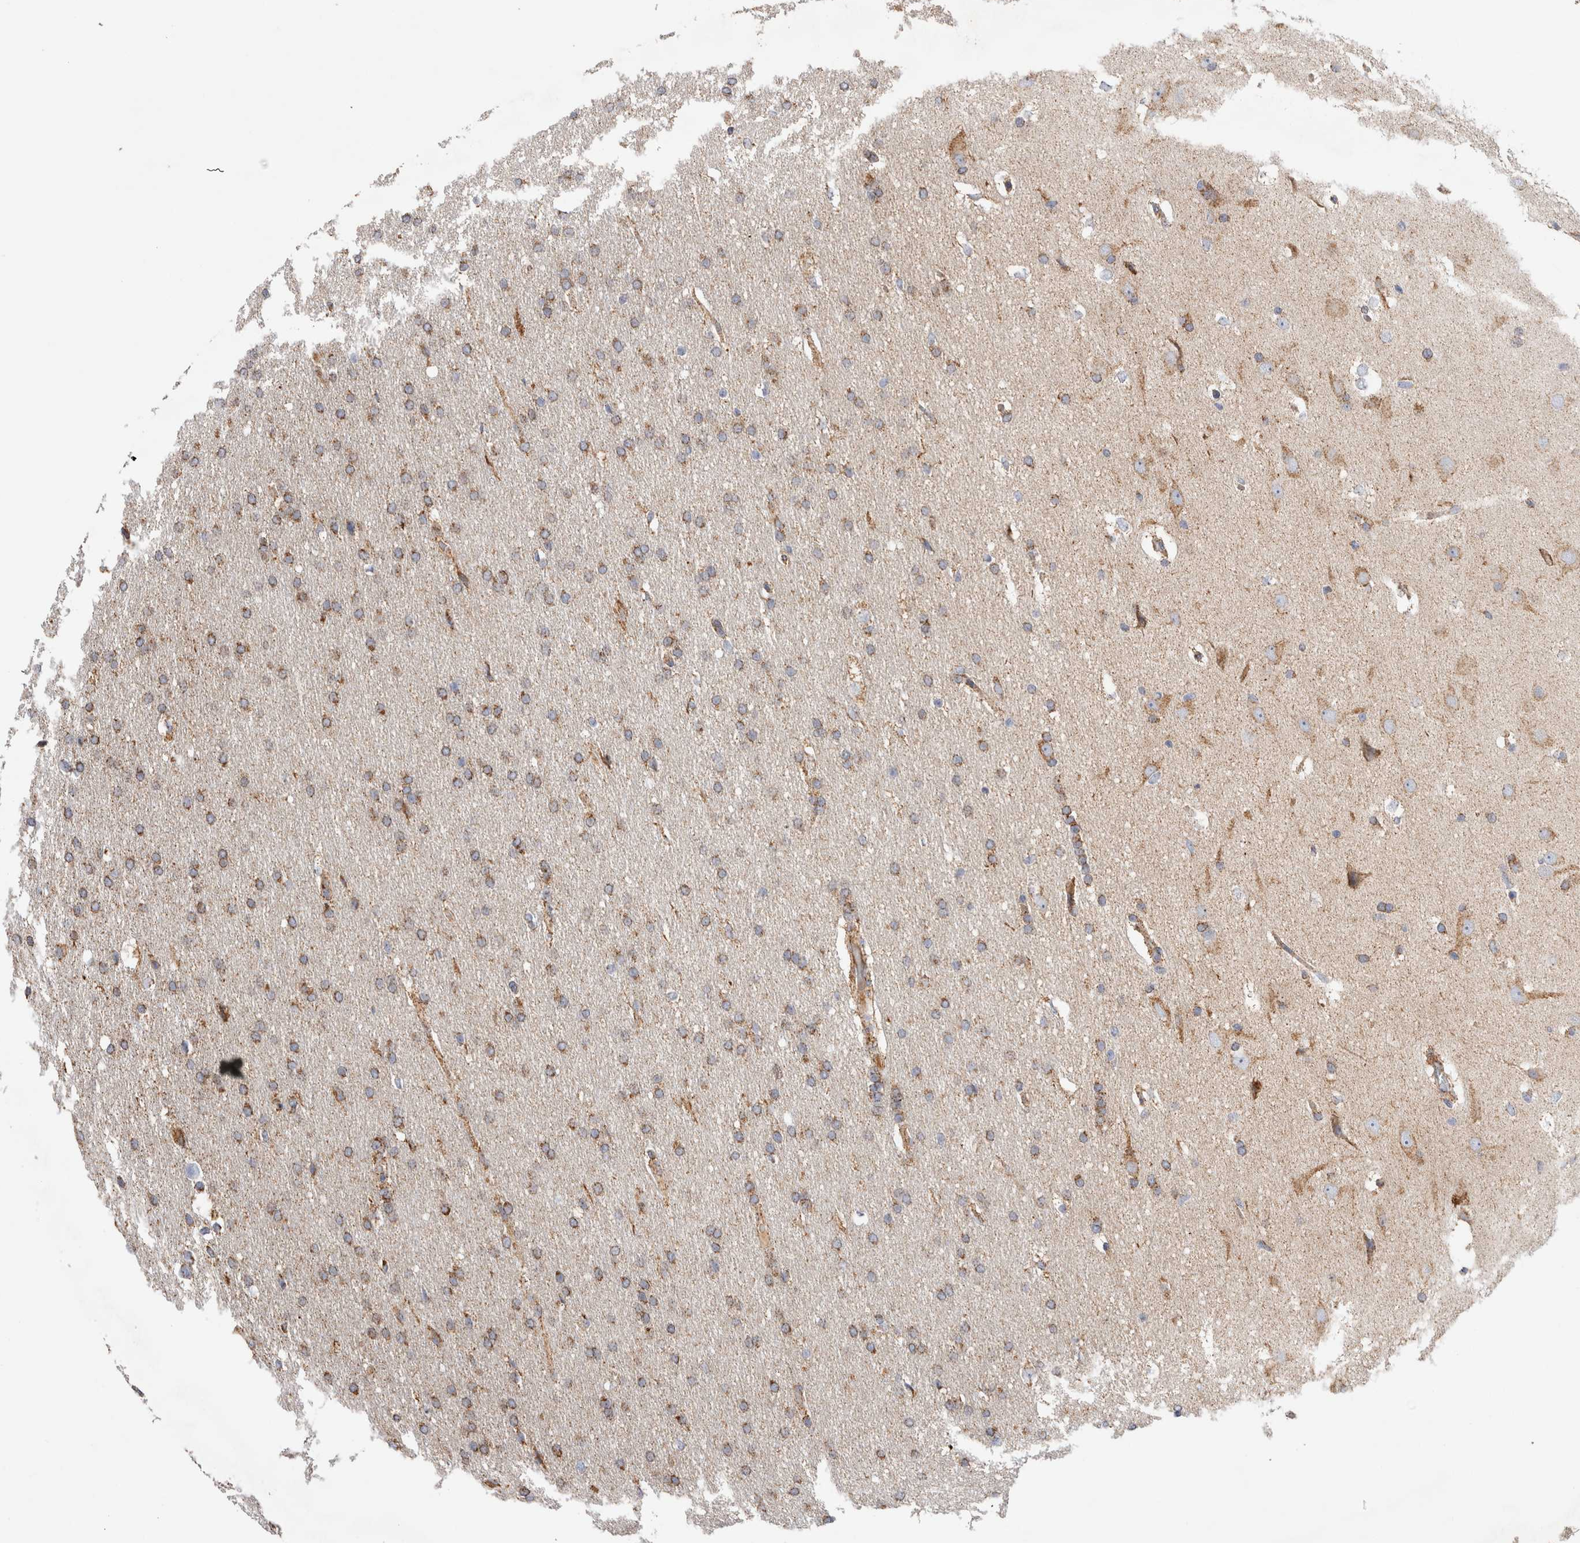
{"staining": {"intensity": "moderate", "quantity": "25%-75%", "location": "cytoplasmic/membranous"}, "tissue": "glioma", "cell_type": "Tumor cells", "image_type": "cancer", "snomed": [{"axis": "morphology", "description": "Glioma, malignant, Low grade"}, {"axis": "topography", "description": "Brain"}], "caption": "This image reveals immunohistochemistry (IHC) staining of human malignant low-grade glioma, with medium moderate cytoplasmic/membranous expression in about 25%-75% of tumor cells.", "gene": "IARS2", "patient": {"sex": "female", "age": 37}}